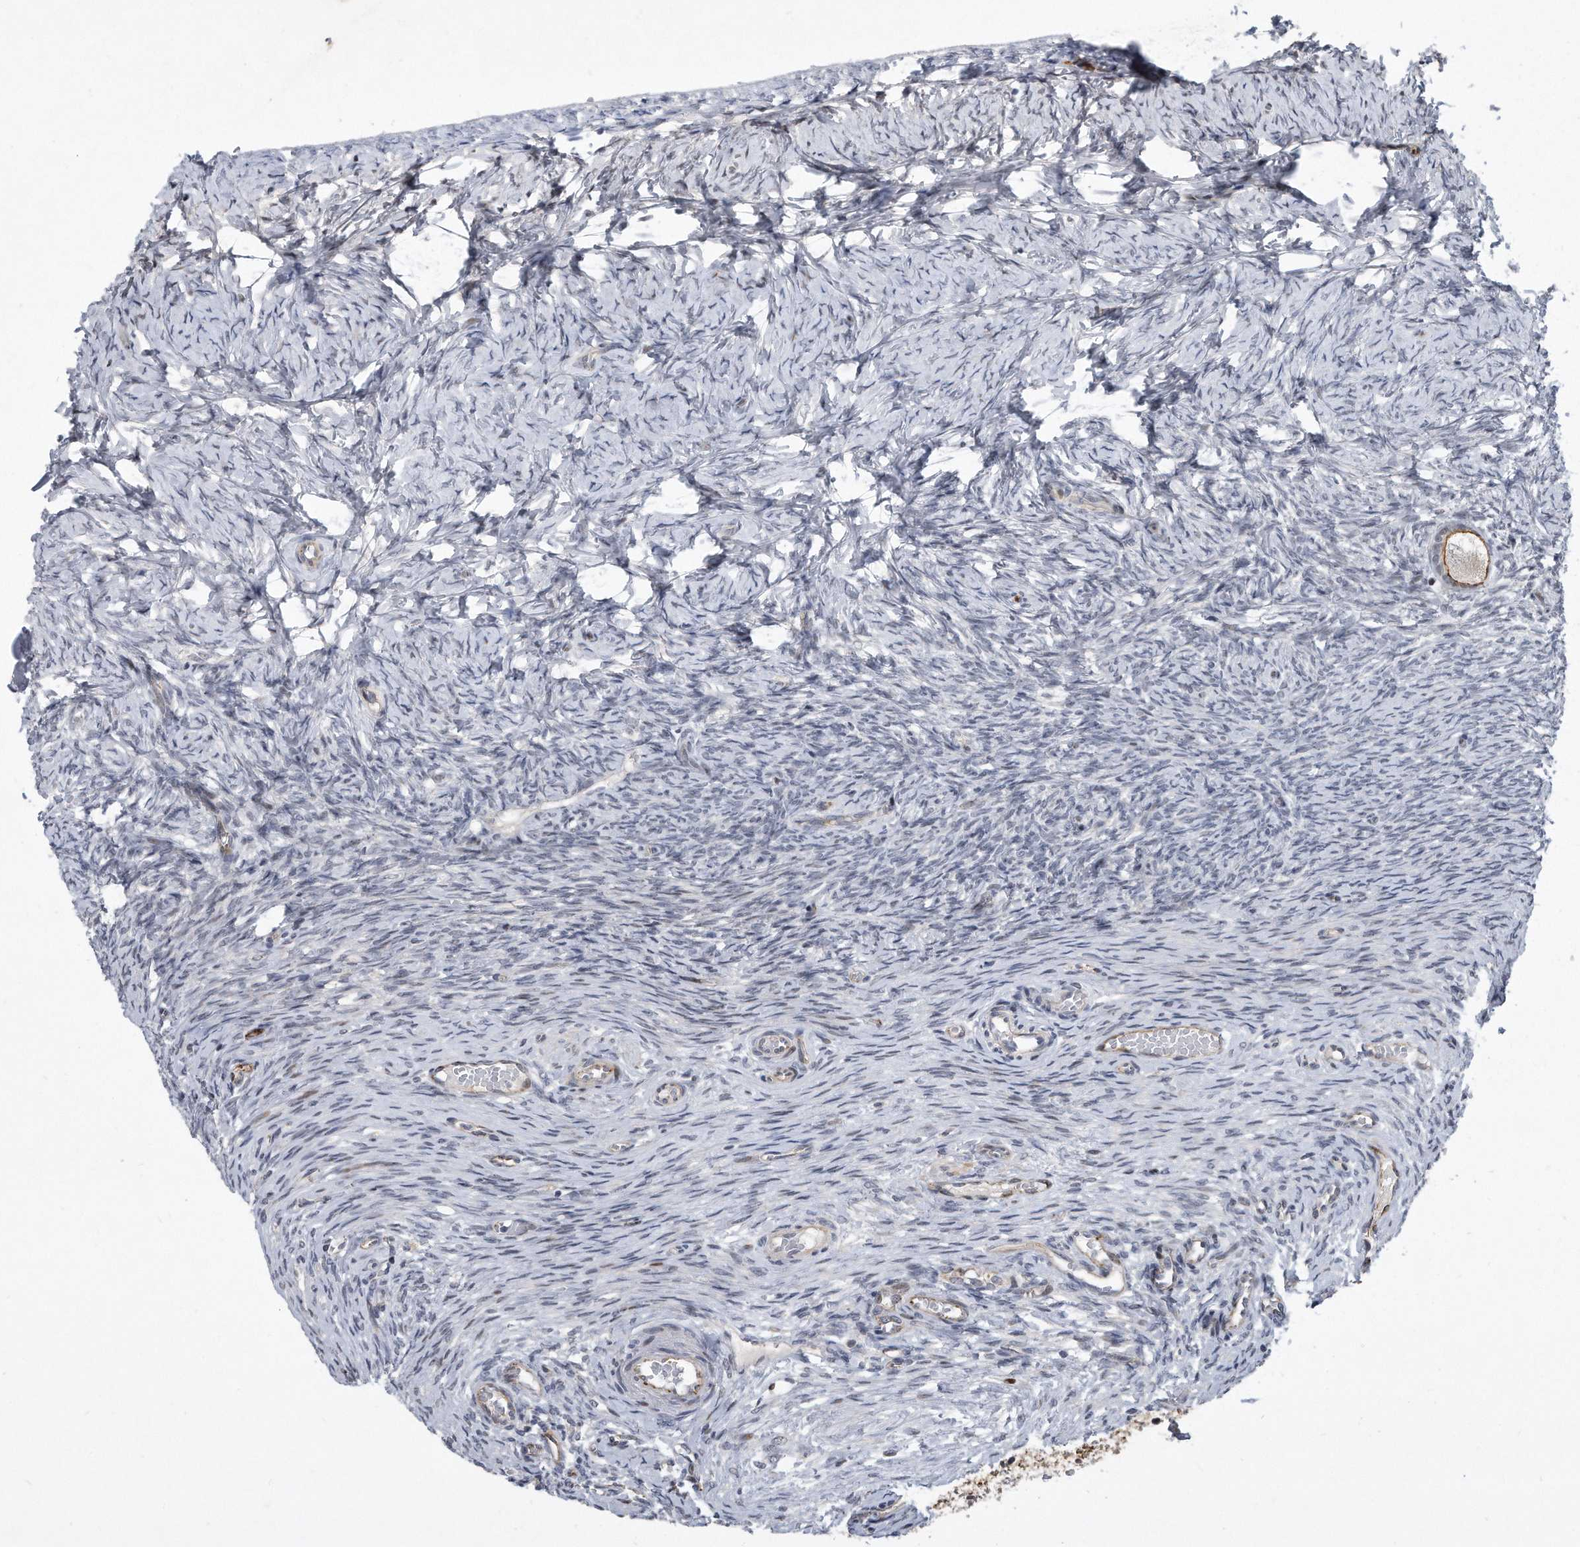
{"staining": {"intensity": "moderate", "quantity": ">75%", "location": "cytoplasmic/membranous"}, "tissue": "ovary", "cell_type": "Follicle cells", "image_type": "normal", "snomed": [{"axis": "morphology", "description": "Adenocarcinoma, NOS"}, {"axis": "topography", "description": "Endometrium"}], "caption": "Immunohistochemistry (IHC) staining of benign ovary, which demonstrates medium levels of moderate cytoplasmic/membranous expression in about >75% of follicle cells indicating moderate cytoplasmic/membranous protein positivity. The staining was performed using DAB (brown) for protein detection and nuclei were counterstained in hematoxylin (blue).", "gene": "PGBD2", "patient": {"sex": "female", "age": 32}}